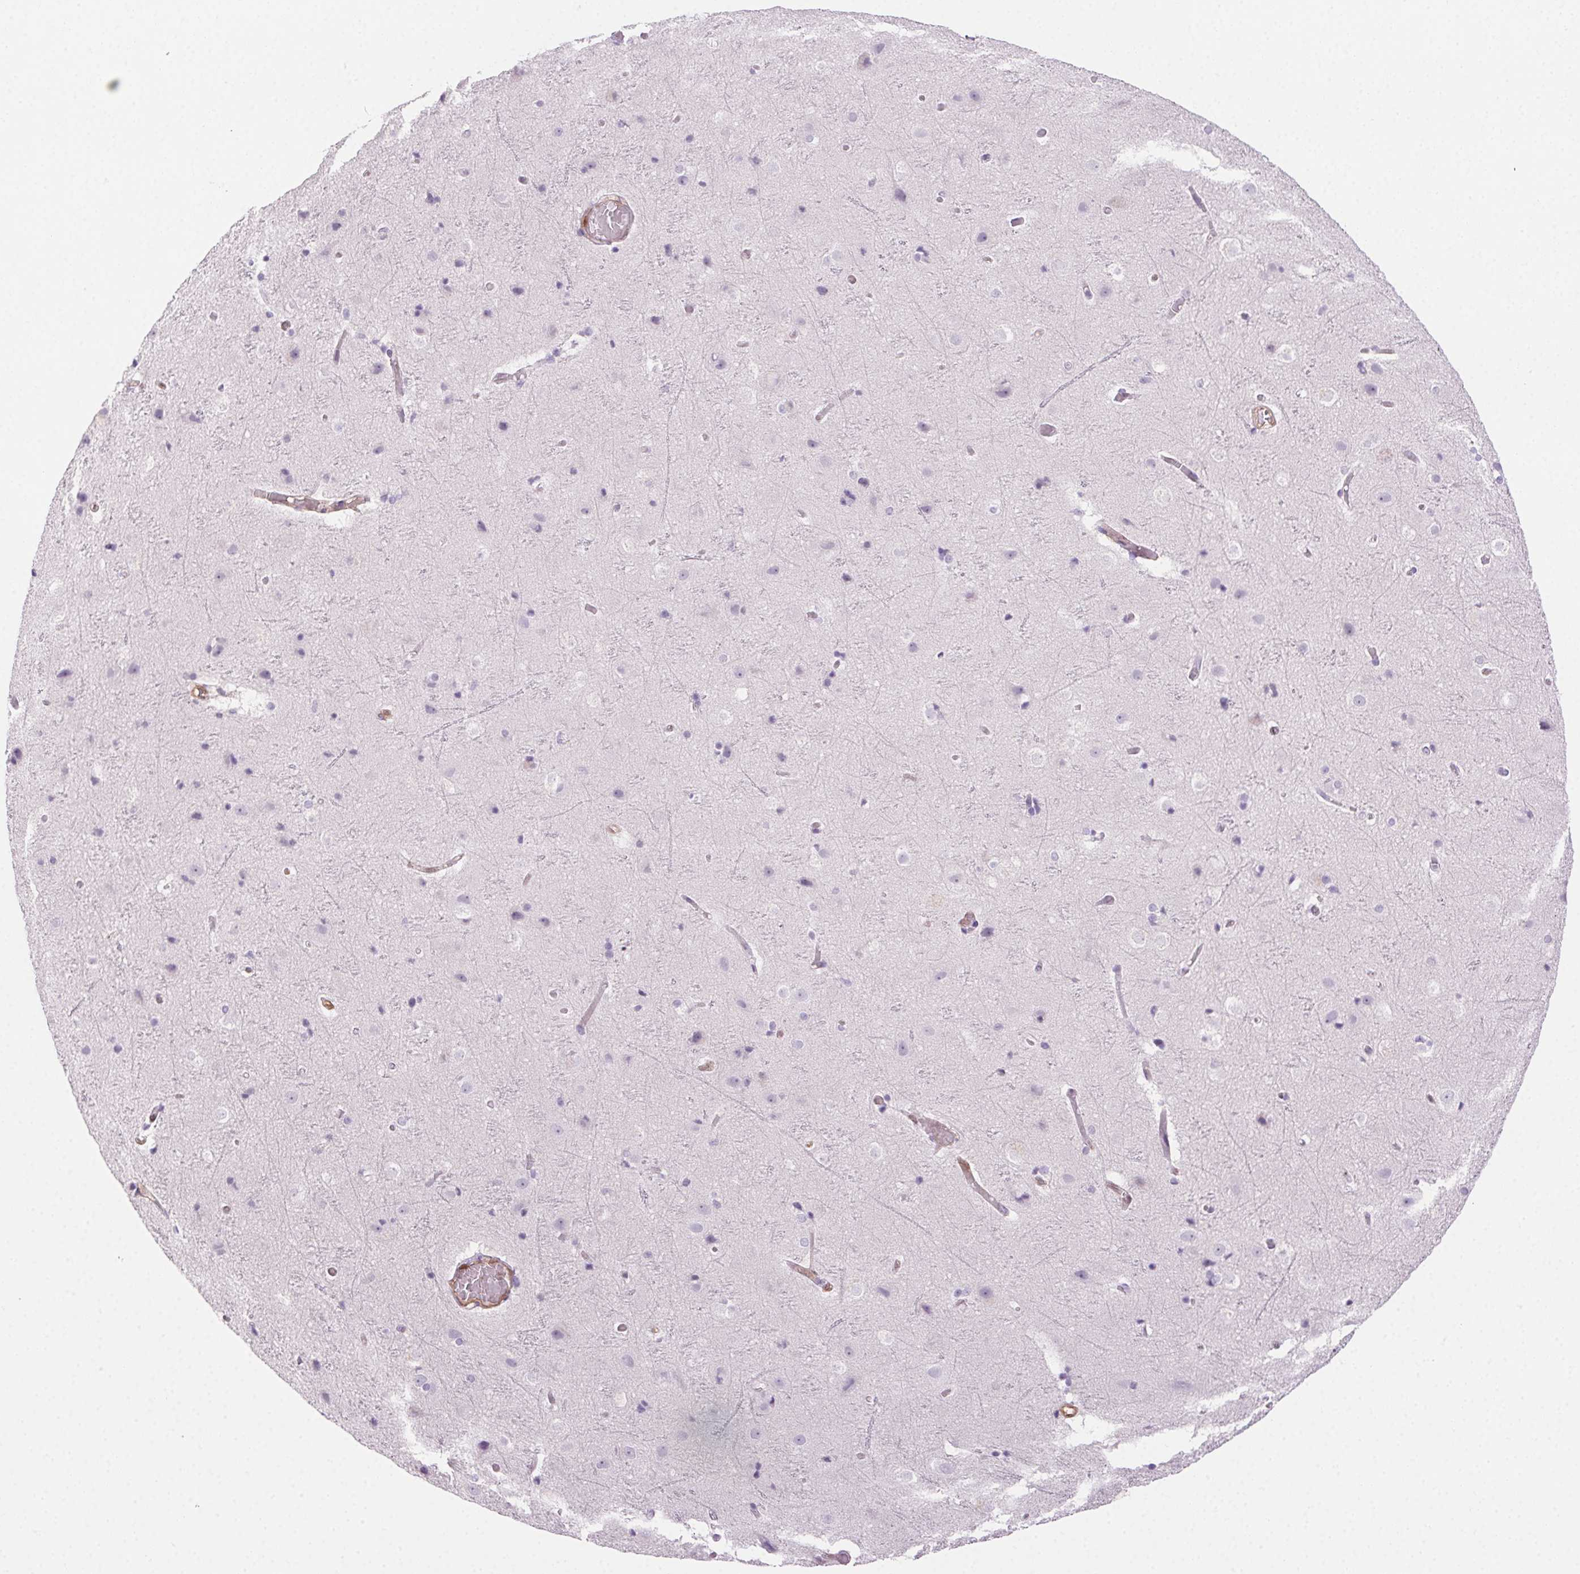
{"staining": {"intensity": "negative", "quantity": "none", "location": "none"}, "tissue": "cerebral cortex", "cell_type": "Endothelial cells", "image_type": "normal", "snomed": [{"axis": "morphology", "description": "Normal tissue, NOS"}, {"axis": "topography", "description": "Cerebral cortex"}], "caption": "High power microscopy photomicrograph of an immunohistochemistry (IHC) micrograph of unremarkable cerebral cortex, revealing no significant expression in endothelial cells. (DAB IHC with hematoxylin counter stain).", "gene": "TMEM45A", "patient": {"sex": "female", "age": 52}}